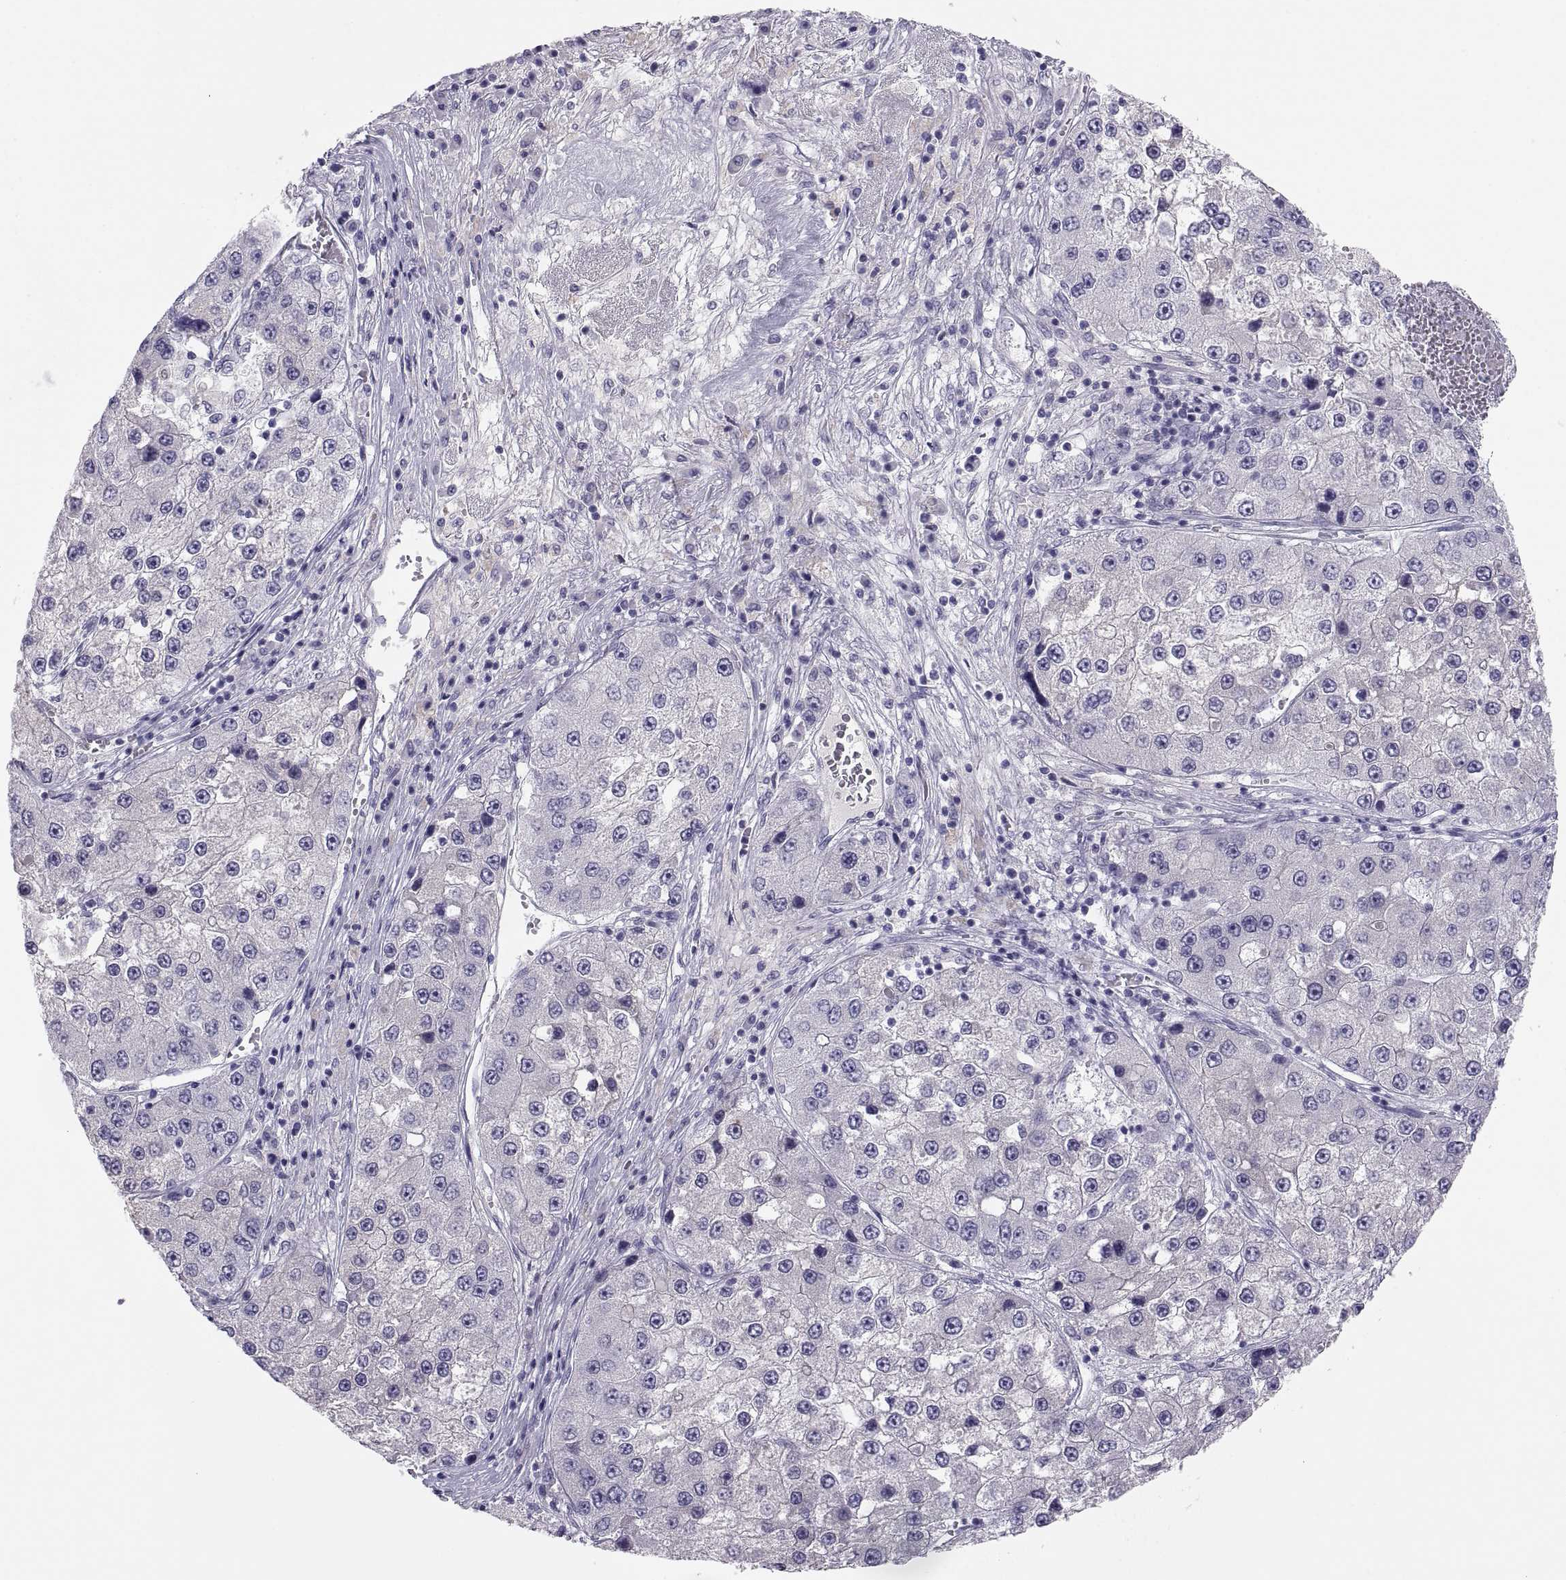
{"staining": {"intensity": "negative", "quantity": "none", "location": "none"}, "tissue": "liver cancer", "cell_type": "Tumor cells", "image_type": "cancer", "snomed": [{"axis": "morphology", "description": "Carcinoma, Hepatocellular, NOS"}, {"axis": "topography", "description": "Liver"}], "caption": "This is an IHC image of human liver cancer (hepatocellular carcinoma). There is no expression in tumor cells.", "gene": "MAGEB2", "patient": {"sex": "female", "age": 73}}